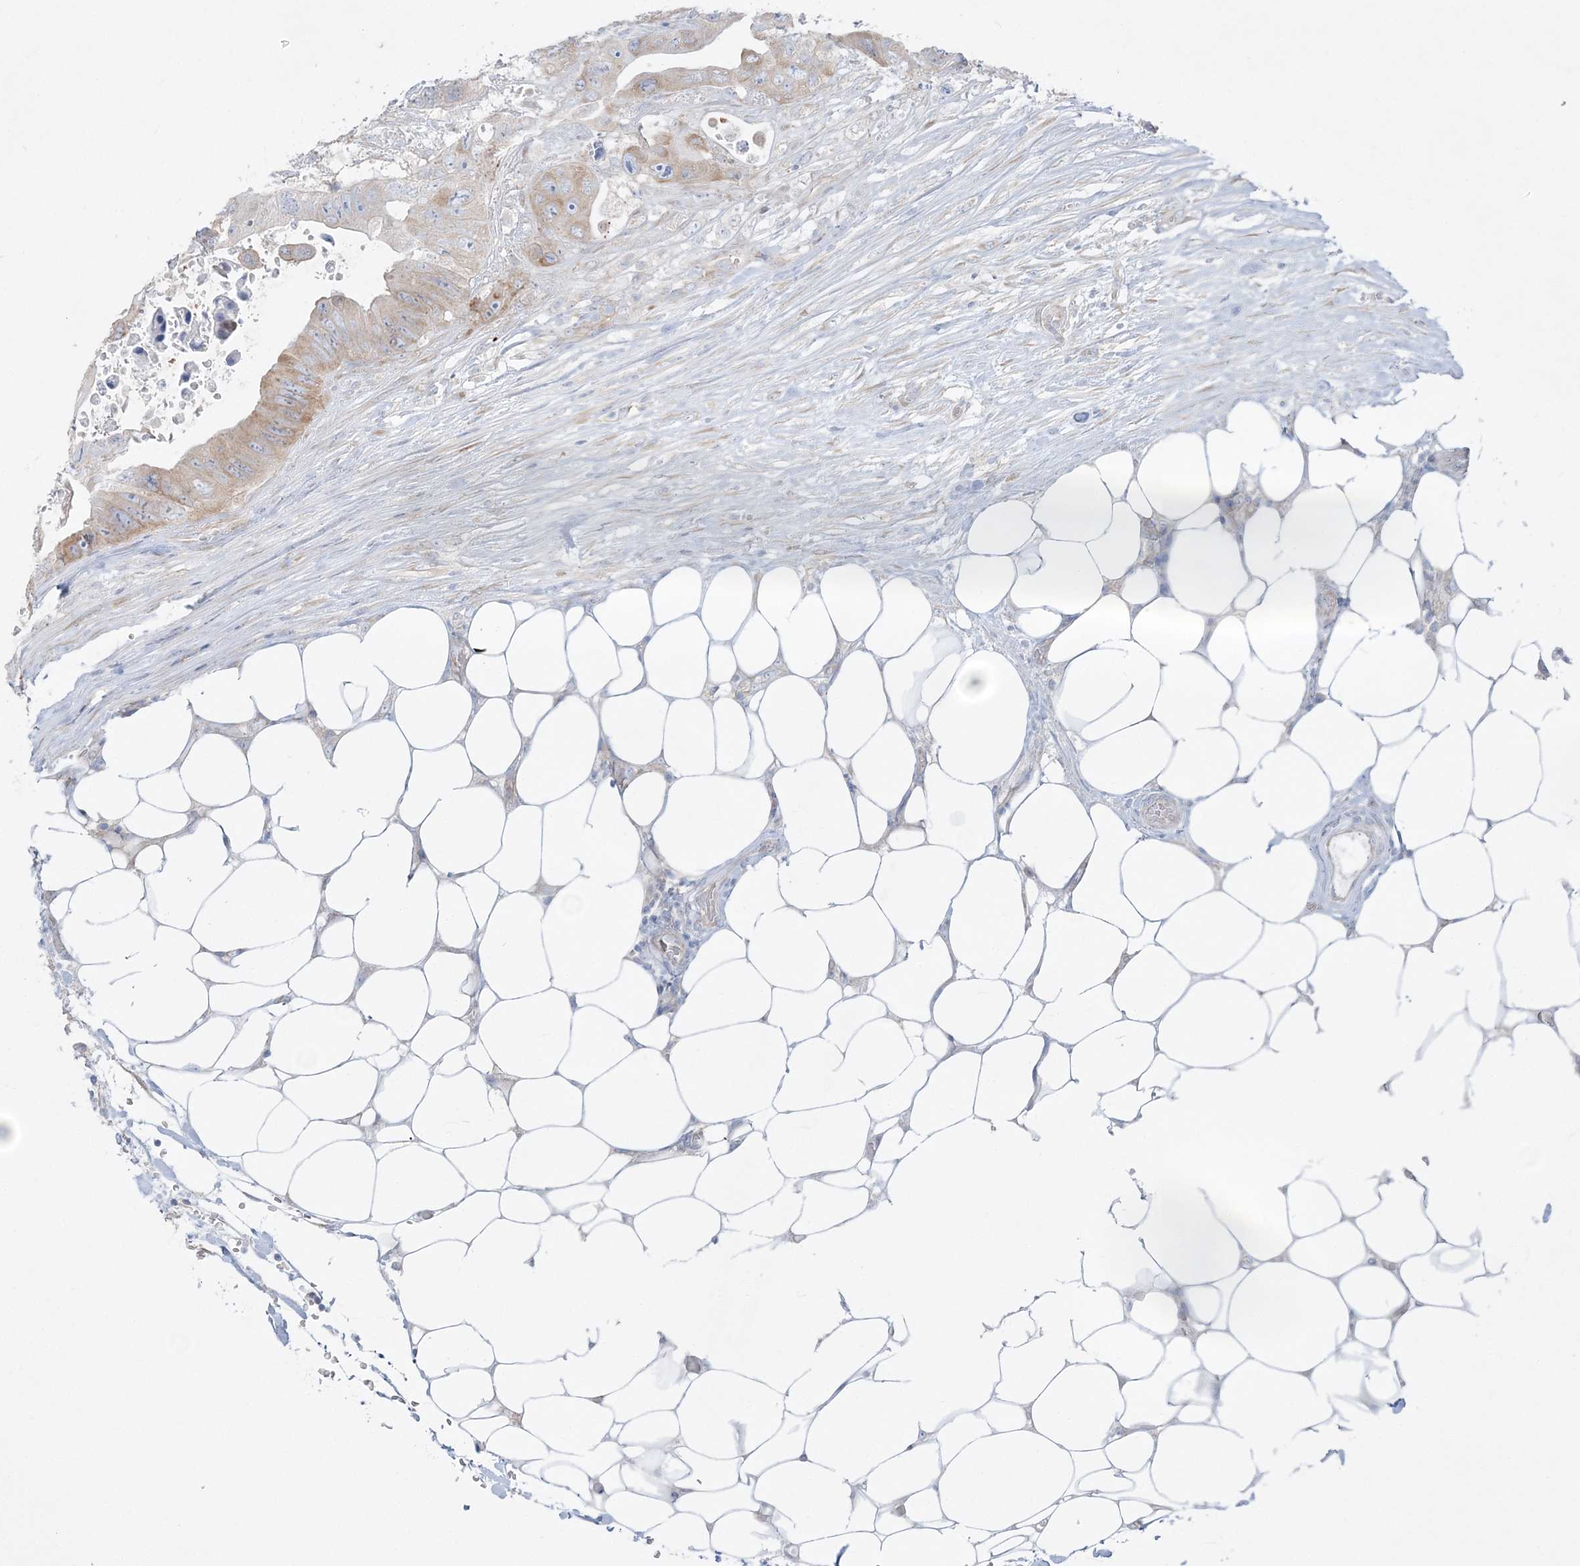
{"staining": {"intensity": "weak", "quantity": "25%-75%", "location": "cytoplasmic/membranous"}, "tissue": "colorectal cancer", "cell_type": "Tumor cells", "image_type": "cancer", "snomed": [{"axis": "morphology", "description": "Adenocarcinoma, NOS"}, {"axis": "topography", "description": "Colon"}], "caption": "A high-resolution micrograph shows IHC staining of adenocarcinoma (colorectal), which reveals weak cytoplasmic/membranous expression in approximately 25%-75% of tumor cells.", "gene": "CCNJ", "patient": {"sex": "female", "age": 46}}